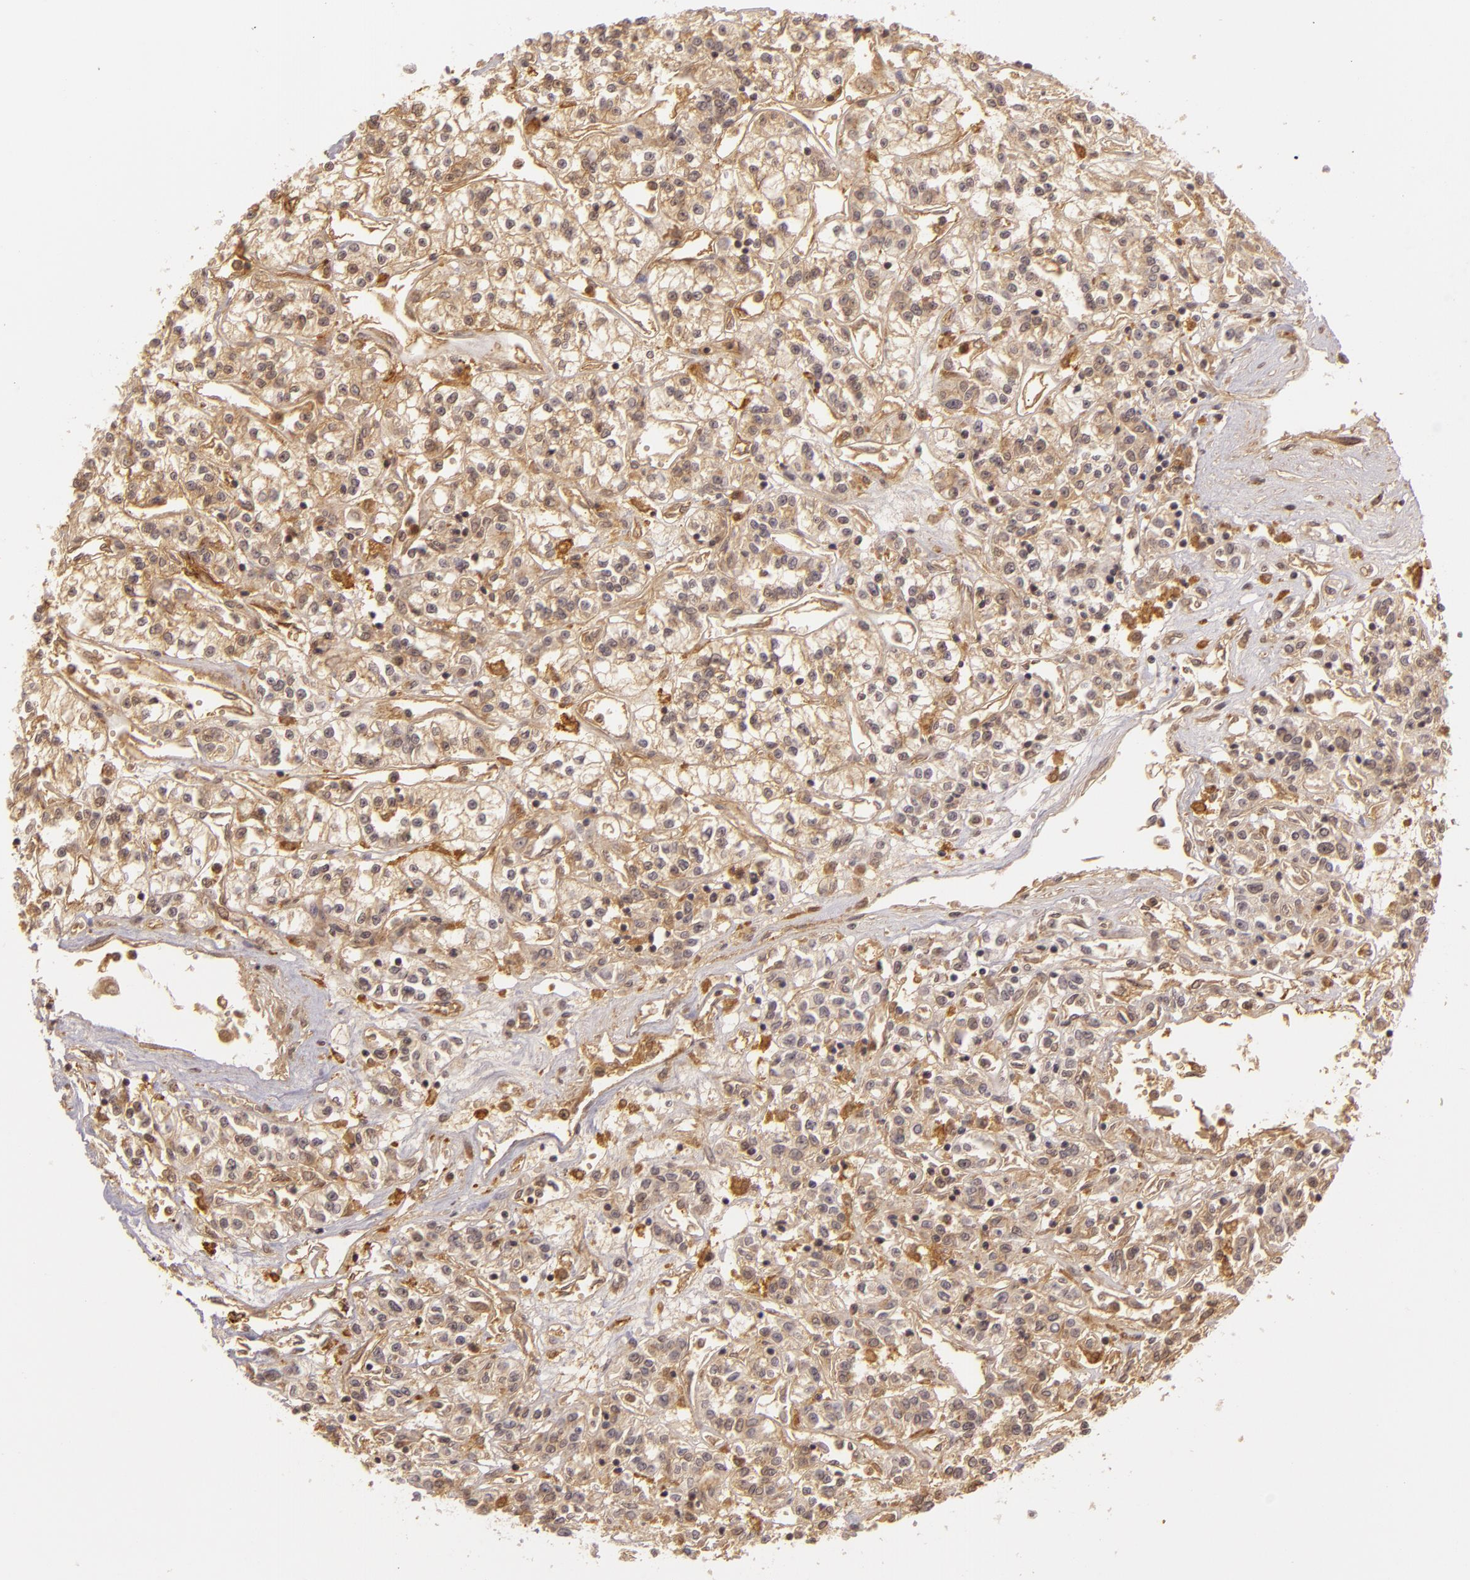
{"staining": {"intensity": "weak", "quantity": ">75%", "location": "cytoplasmic/membranous"}, "tissue": "renal cancer", "cell_type": "Tumor cells", "image_type": "cancer", "snomed": [{"axis": "morphology", "description": "Adenocarcinoma, NOS"}, {"axis": "topography", "description": "Kidney"}], "caption": "Immunohistochemical staining of human renal adenocarcinoma exhibits low levels of weak cytoplasmic/membranous protein positivity in about >75% of tumor cells.", "gene": "CD59", "patient": {"sex": "female", "age": 76}}